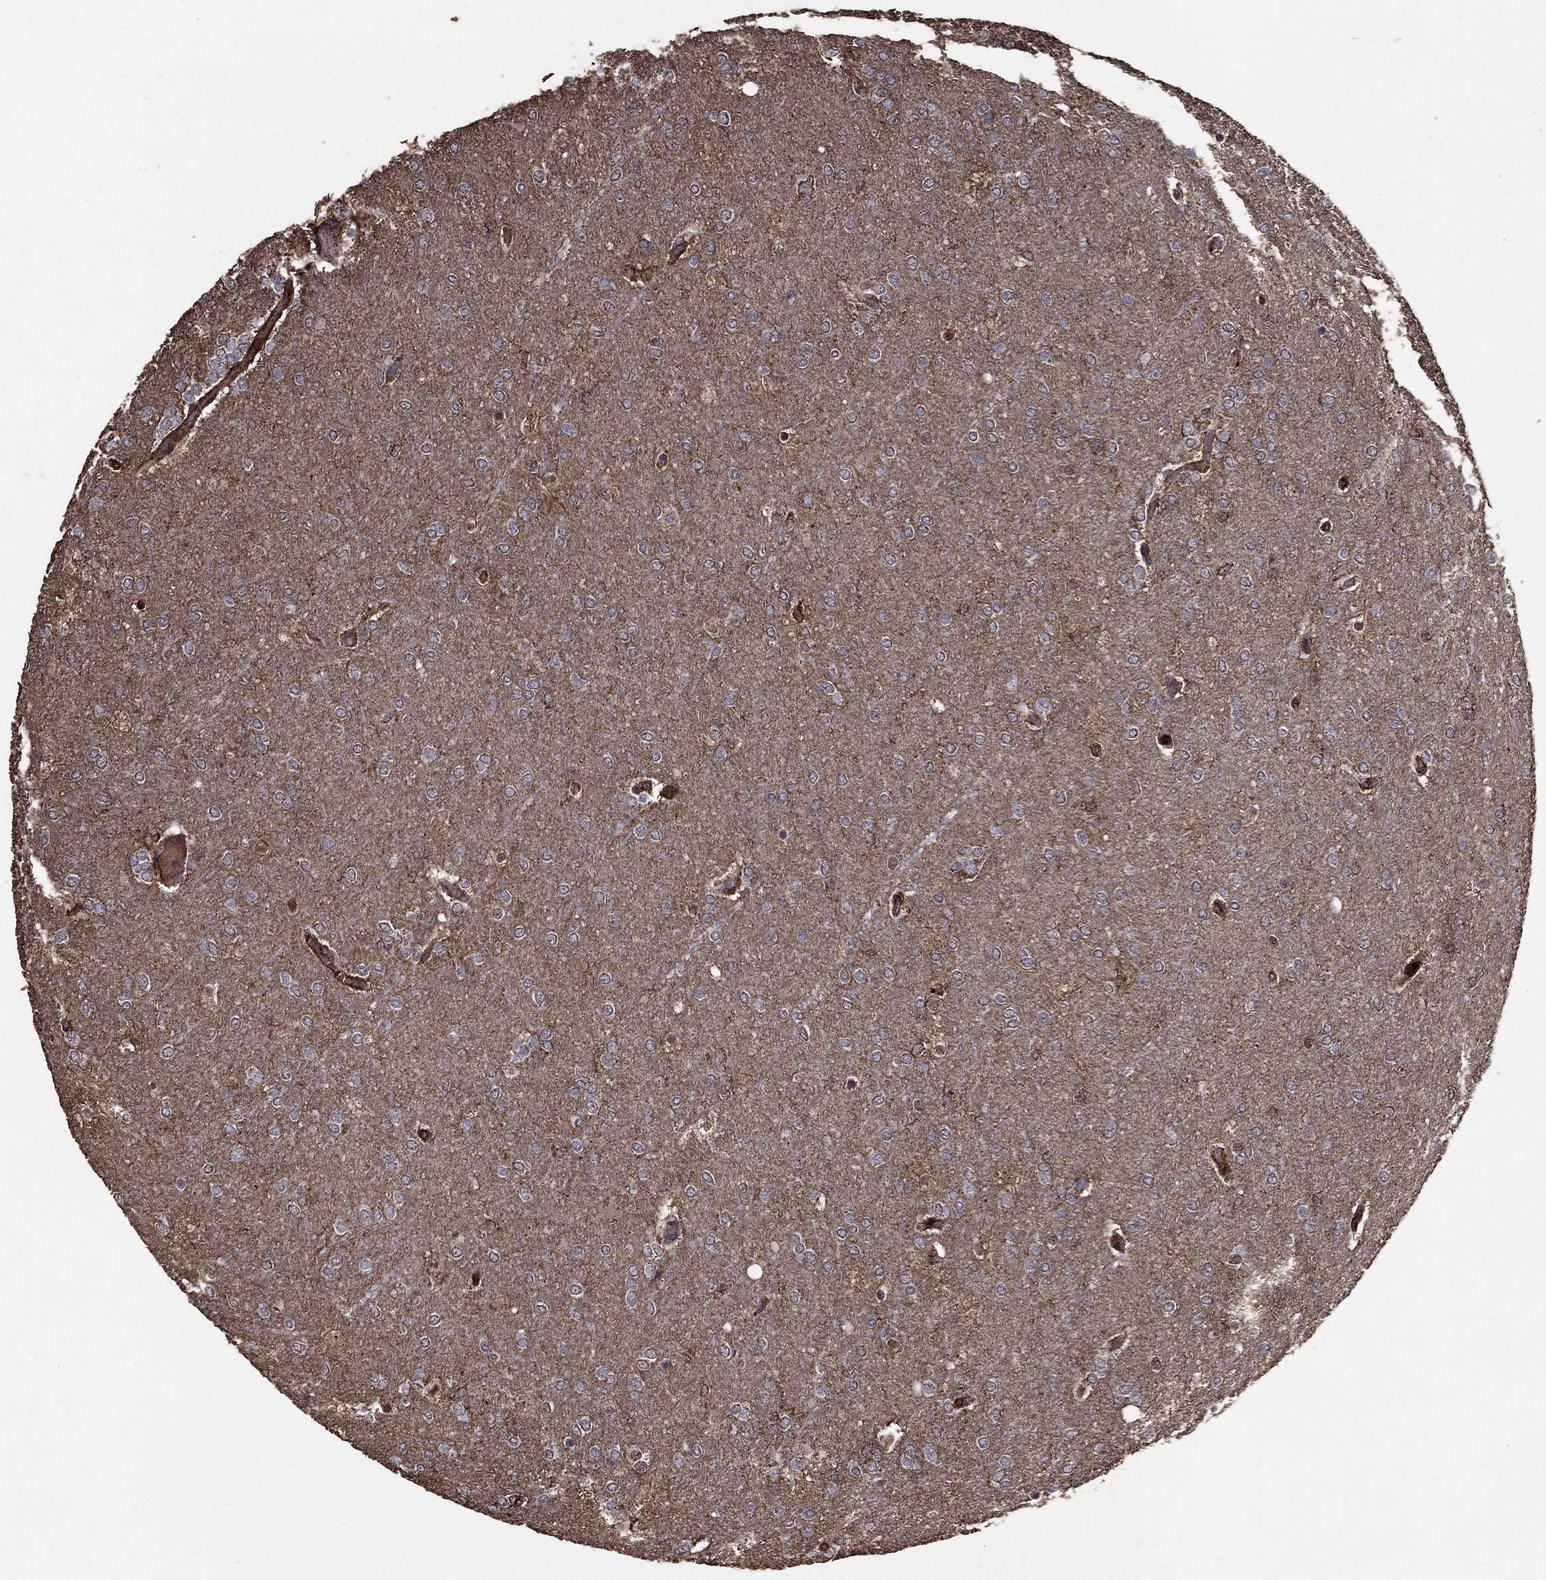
{"staining": {"intensity": "strong", "quantity": "<25%", "location": "cytoplasmic/membranous"}, "tissue": "glioma", "cell_type": "Tumor cells", "image_type": "cancer", "snomed": [{"axis": "morphology", "description": "Glioma, malignant, High grade"}, {"axis": "topography", "description": "Brain"}], "caption": "Malignant glioma (high-grade) was stained to show a protein in brown. There is medium levels of strong cytoplasmic/membranous expression in about <25% of tumor cells.", "gene": "CD24", "patient": {"sex": "female", "age": 61}}